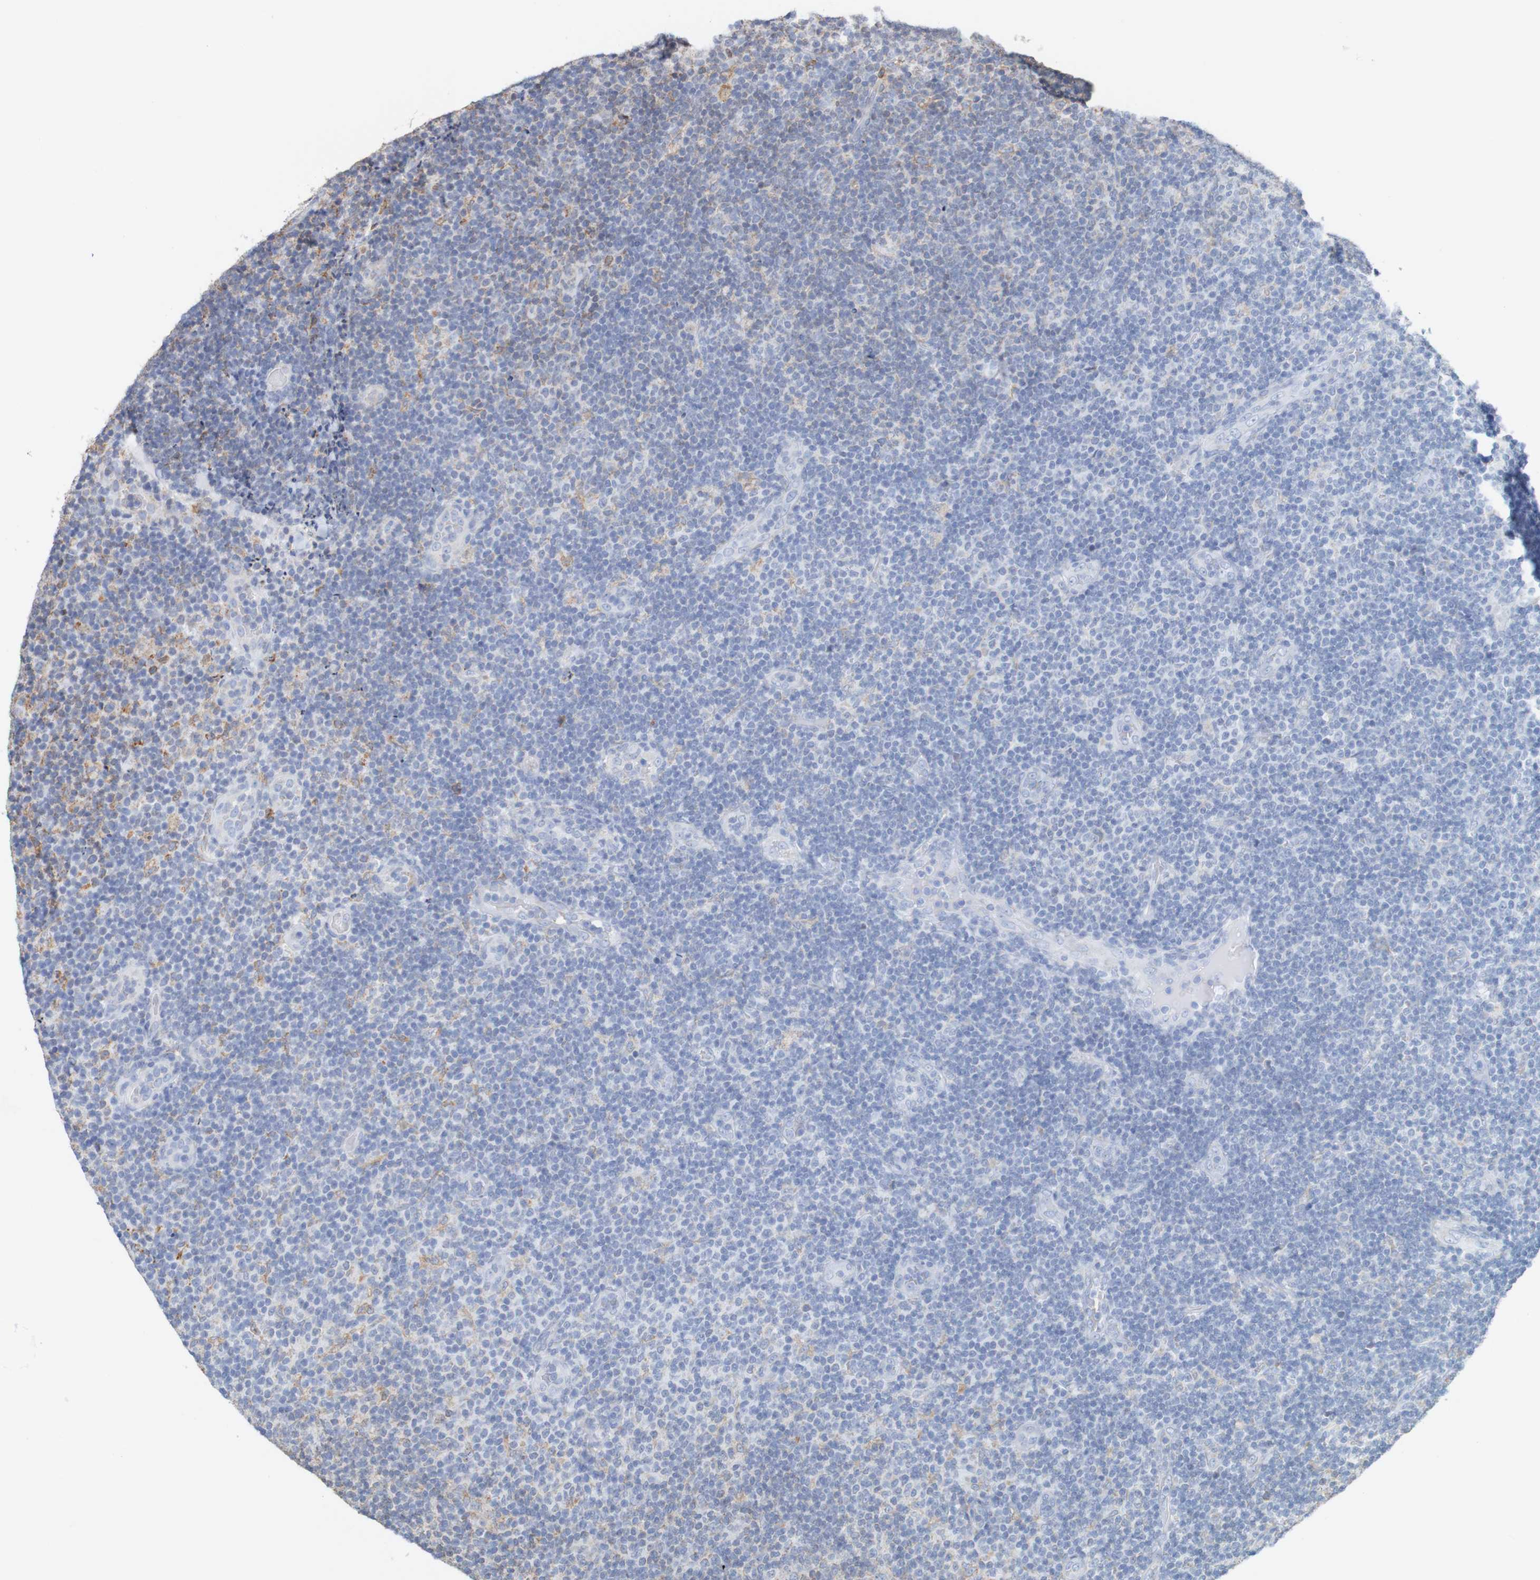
{"staining": {"intensity": "negative", "quantity": "none", "location": "none"}, "tissue": "lymphoma", "cell_type": "Tumor cells", "image_type": "cancer", "snomed": [{"axis": "morphology", "description": "Malignant lymphoma, non-Hodgkin's type, Low grade"}, {"axis": "topography", "description": "Lymph node"}], "caption": "Low-grade malignant lymphoma, non-Hodgkin's type was stained to show a protein in brown. There is no significant positivity in tumor cells. (Stains: DAB immunohistochemistry (IHC) with hematoxylin counter stain, Microscopy: brightfield microscopy at high magnification).", "gene": "PDIA3", "patient": {"sex": "male", "age": 83}}